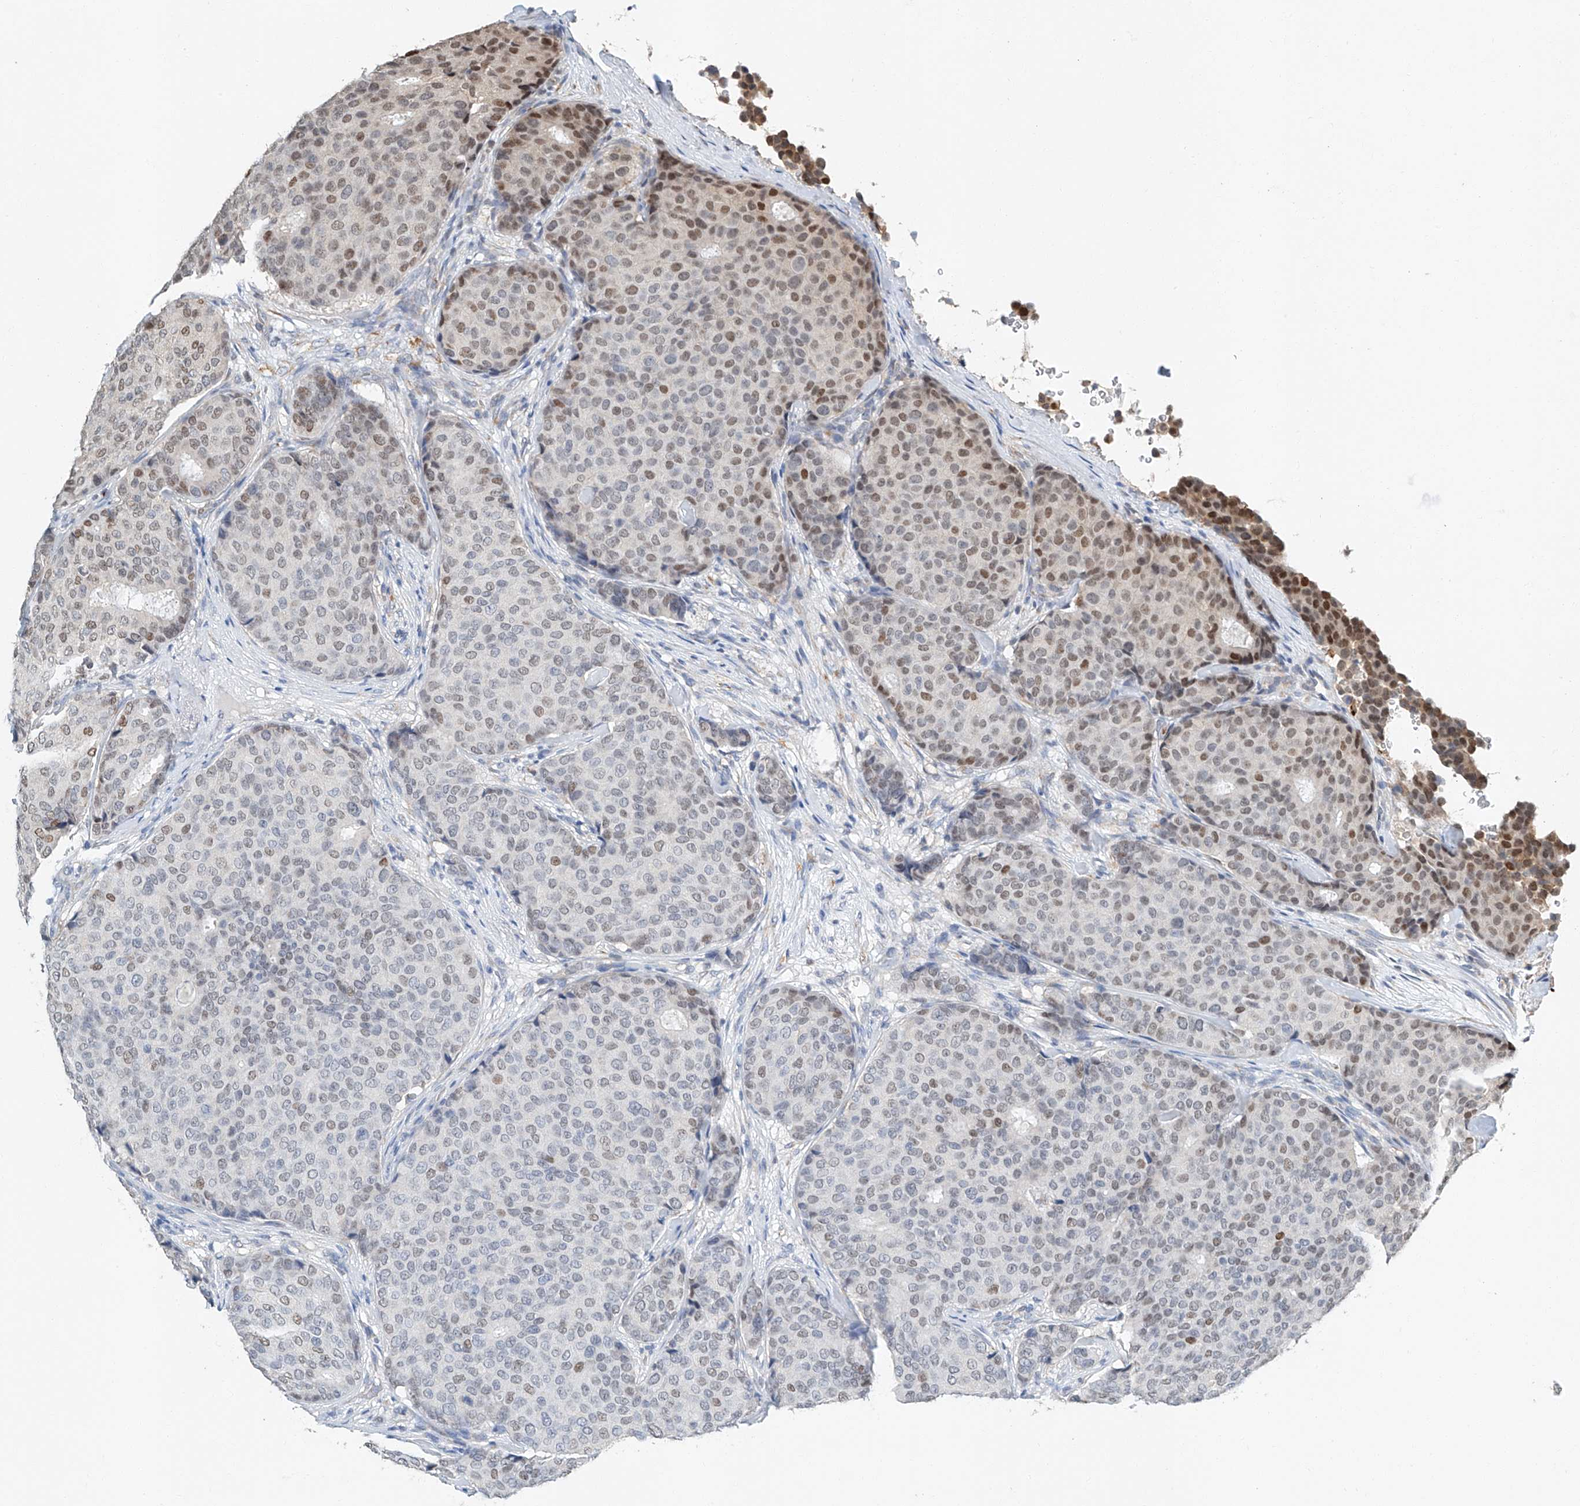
{"staining": {"intensity": "moderate", "quantity": "<25%", "location": "nuclear"}, "tissue": "breast cancer", "cell_type": "Tumor cells", "image_type": "cancer", "snomed": [{"axis": "morphology", "description": "Duct carcinoma"}, {"axis": "topography", "description": "Breast"}], "caption": "Brown immunohistochemical staining in human infiltrating ductal carcinoma (breast) exhibits moderate nuclear positivity in about <25% of tumor cells.", "gene": "CTDP1", "patient": {"sex": "female", "age": 75}}